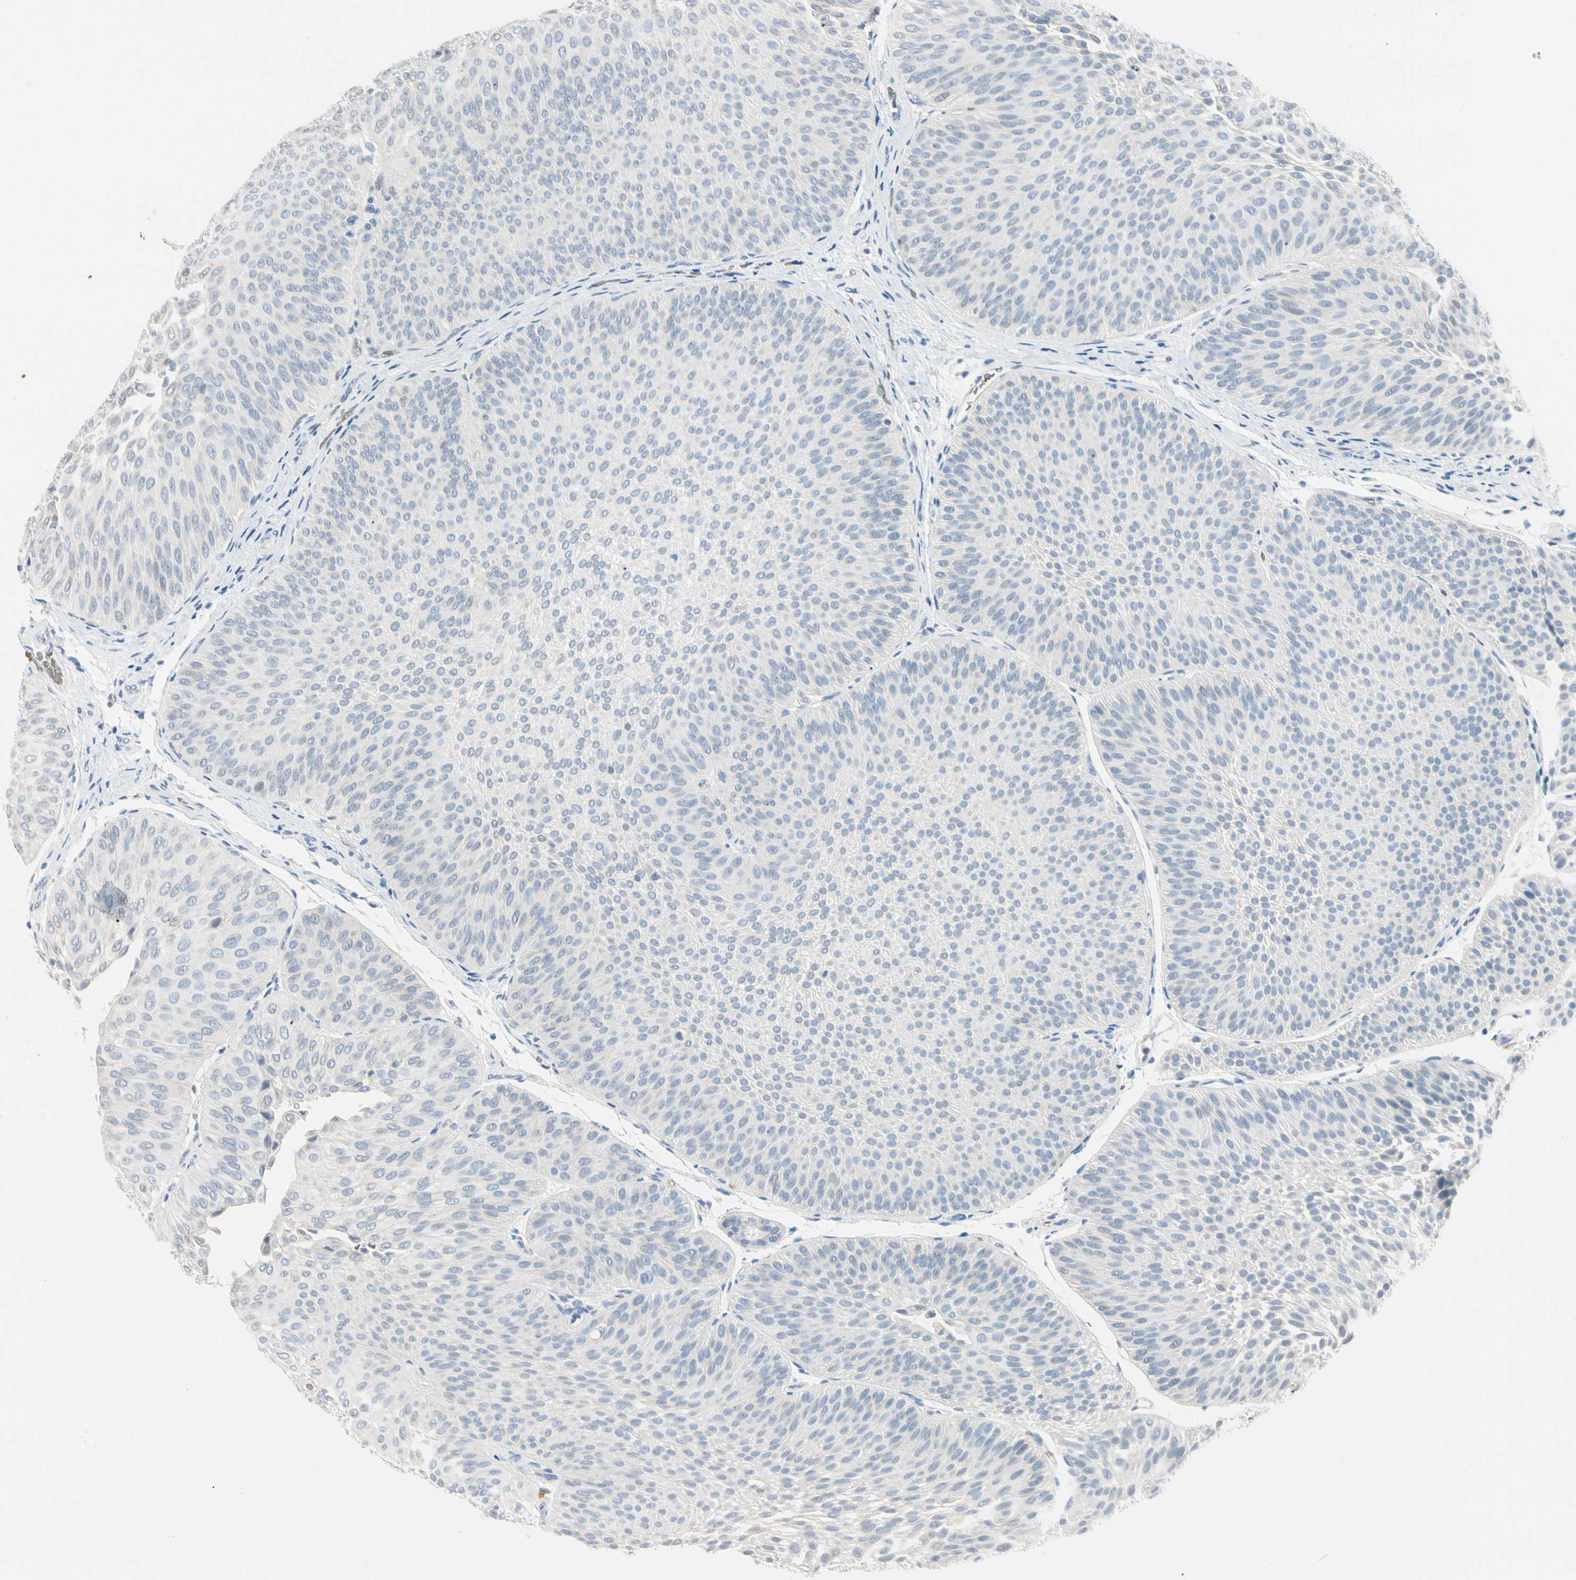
{"staining": {"intensity": "negative", "quantity": "none", "location": "none"}, "tissue": "urothelial cancer", "cell_type": "Tumor cells", "image_type": "cancer", "snomed": [{"axis": "morphology", "description": "Urothelial carcinoma, Low grade"}, {"axis": "topography", "description": "Urinary bladder"}], "caption": "The IHC photomicrograph has no significant staining in tumor cells of urothelial cancer tissue.", "gene": "CA1", "patient": {"sex": "female", "age": 60}}